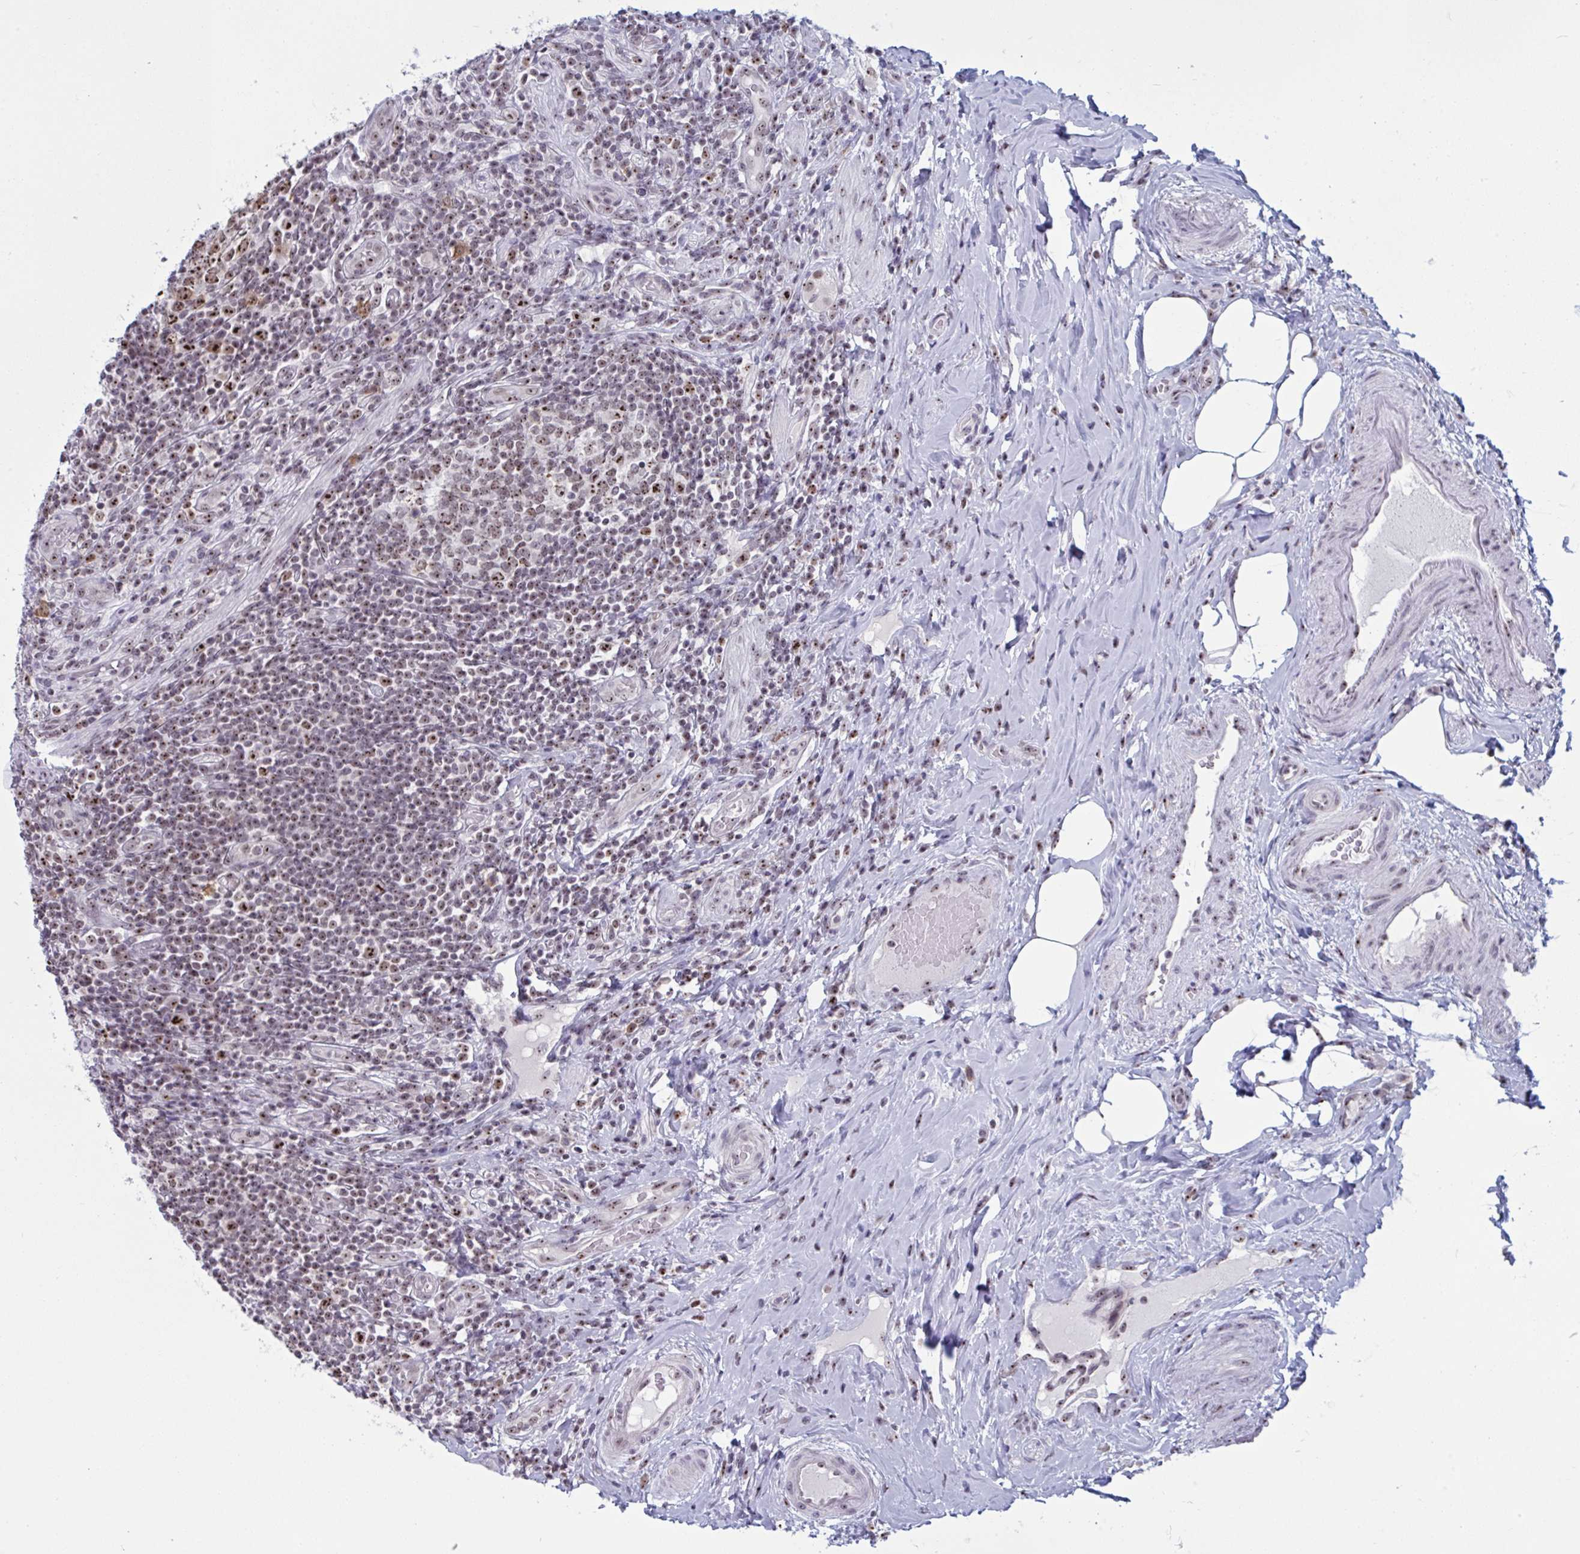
{"staining": {"intensity": "weak", "quantity": ">75%", "location": "nuclear"}, "tissue": "appendix", "cell_type": "Glandular cells", "image_type": "normal", "snomed": [{"axis": "morphology", "description": "Normal tissue, NOS"}, {"axis": "topography", "description": "Appendix"}], "caption": "IHC histopathology image of normal human appendix stained for a protein (brown), which displays low levels of weak nuclear staining in about >75% of glandular cells.", "gene": "TGM6", "patient": {"sex": "female", "age": 43}}